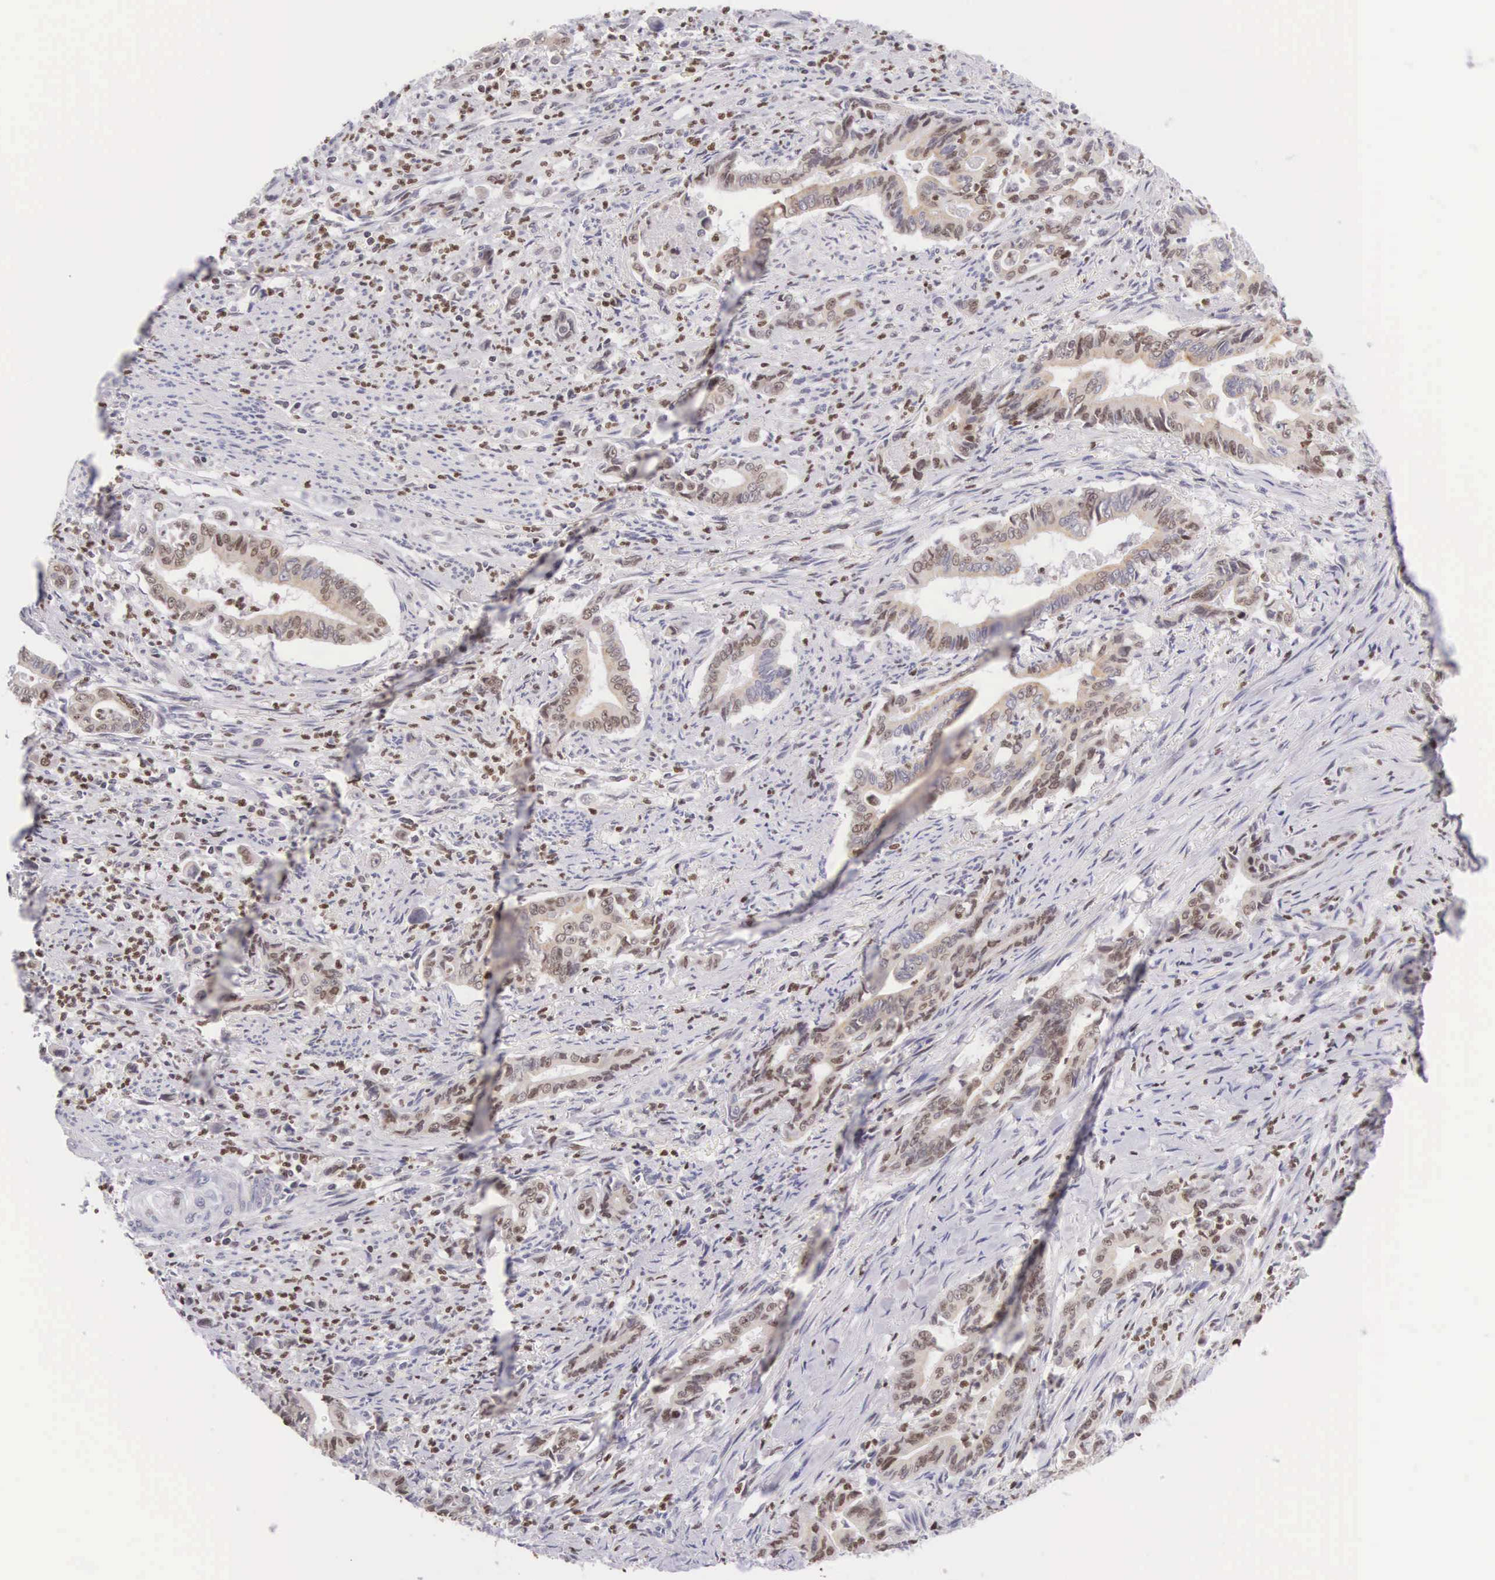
{"staining": {"intensity": "moderate", "quantity": "25%-75%", "location": "nuclear"}, "tissue": "stomach cancer", "cell_type": "Tumor cells", "image_type": "cancer", "snomed": [{"axis": "morphology", "description": "Adenocarcinoma, NOS"}, {"axis": "topography", "description": "Stomach"}], "caption": "Protein analysis of adenocarcinoma (stomach) tissue displays moderate nuclear positivity in approximately 25%-75% of tumor cells.", "gene": "VRK1", "patient": {"sex": "female", "age": 76}}